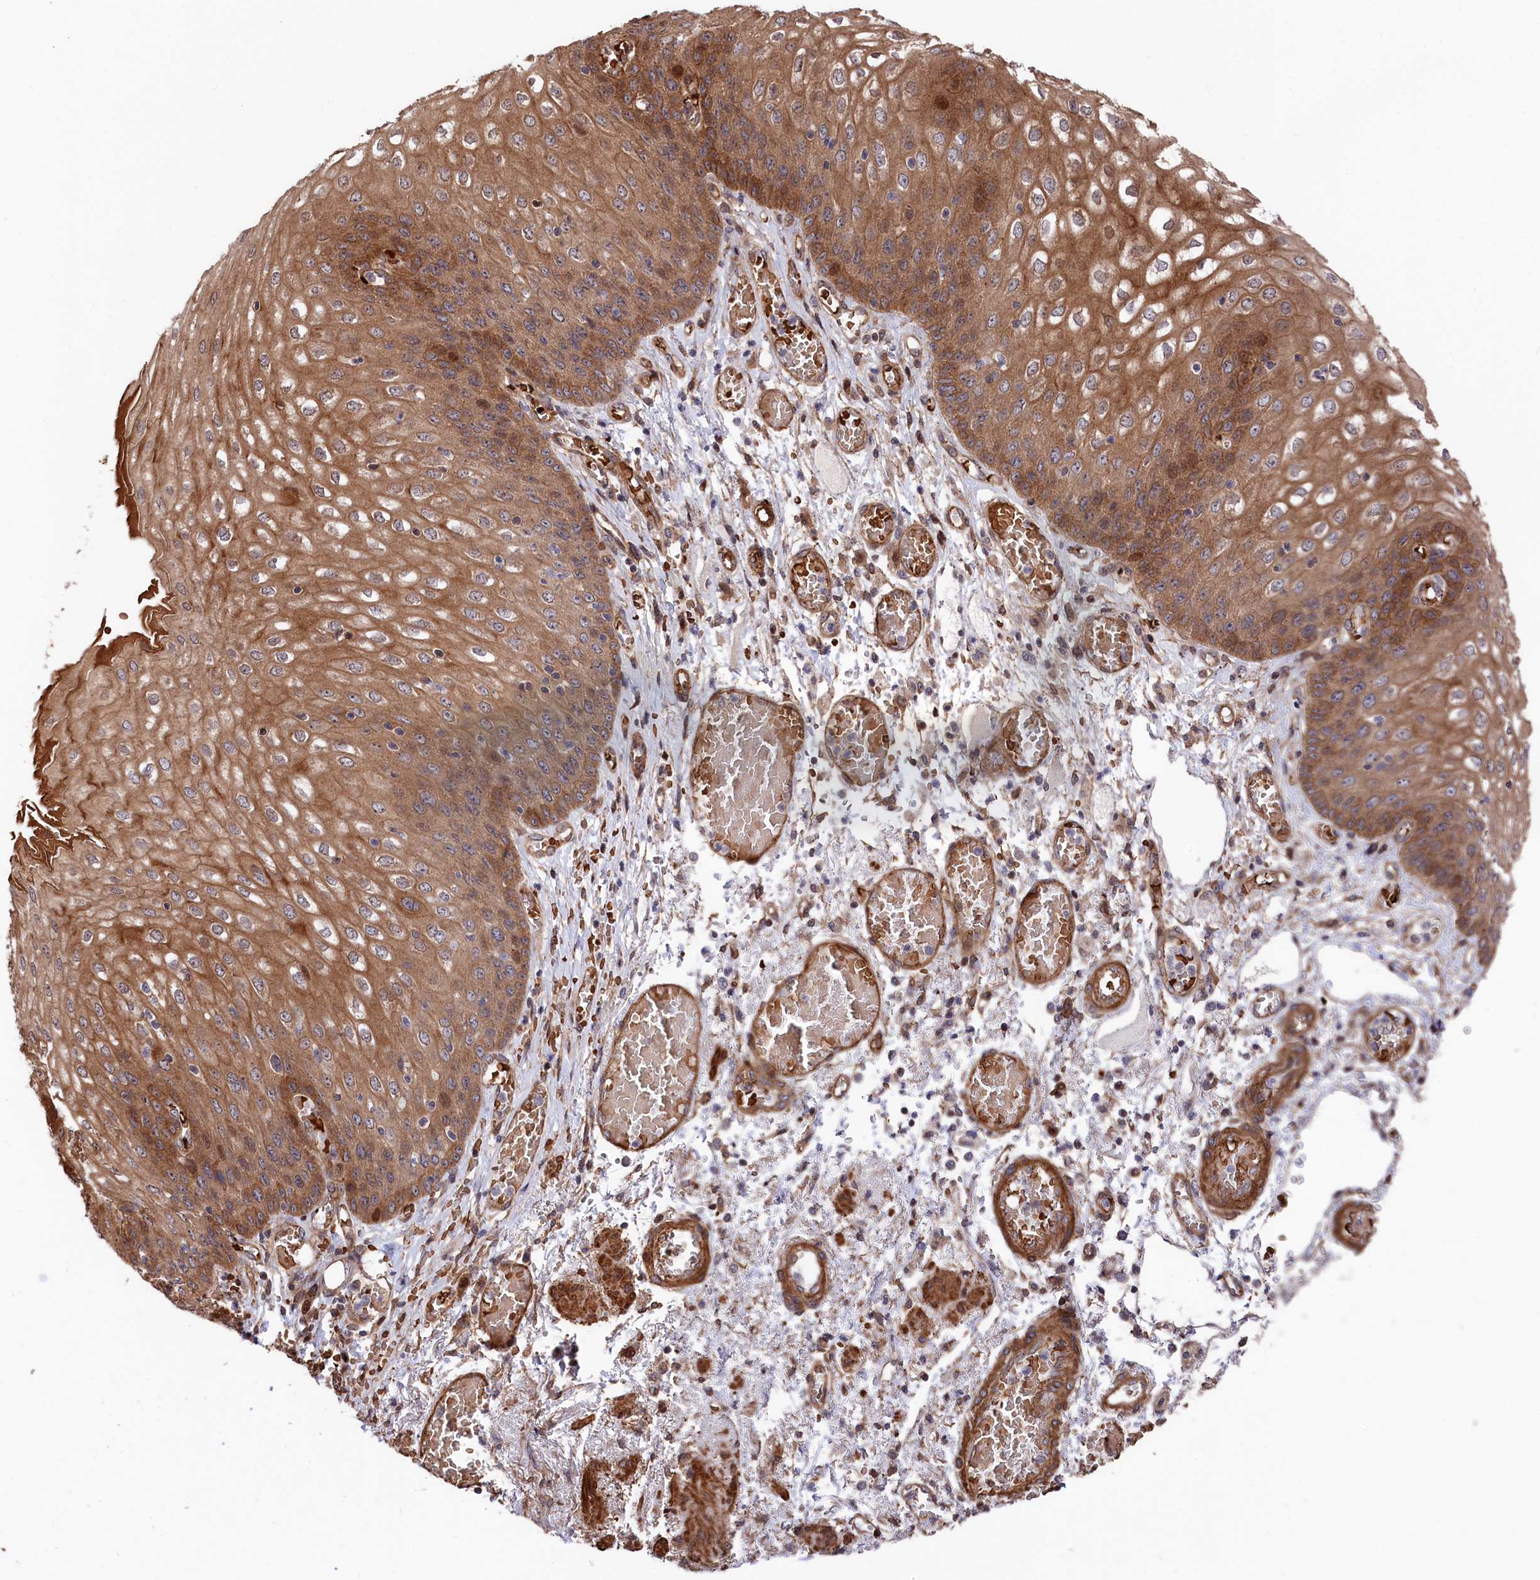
{"staining": {"intensity": "strong", "quantity": ">75%", "location": "cytoplasmic/membranous"}, "tissue": "esophagus", "cell_type": "Squamous epithelial cells", "image_type": "normal", "snomed": [{"axis": "morphology", "description": "Normal tissue, NOS"}, {"axis": "topography", "description": "Esophagus"}], "caption": "Brown immunohistochemical staining in unremarkable human esophagus displays strong cytoplasmic/membranous expression in approximately >75% of squamous epithelial cells.", "gene": "TNKS1BP1", "patient": {"sex": "male", "age": 81}}